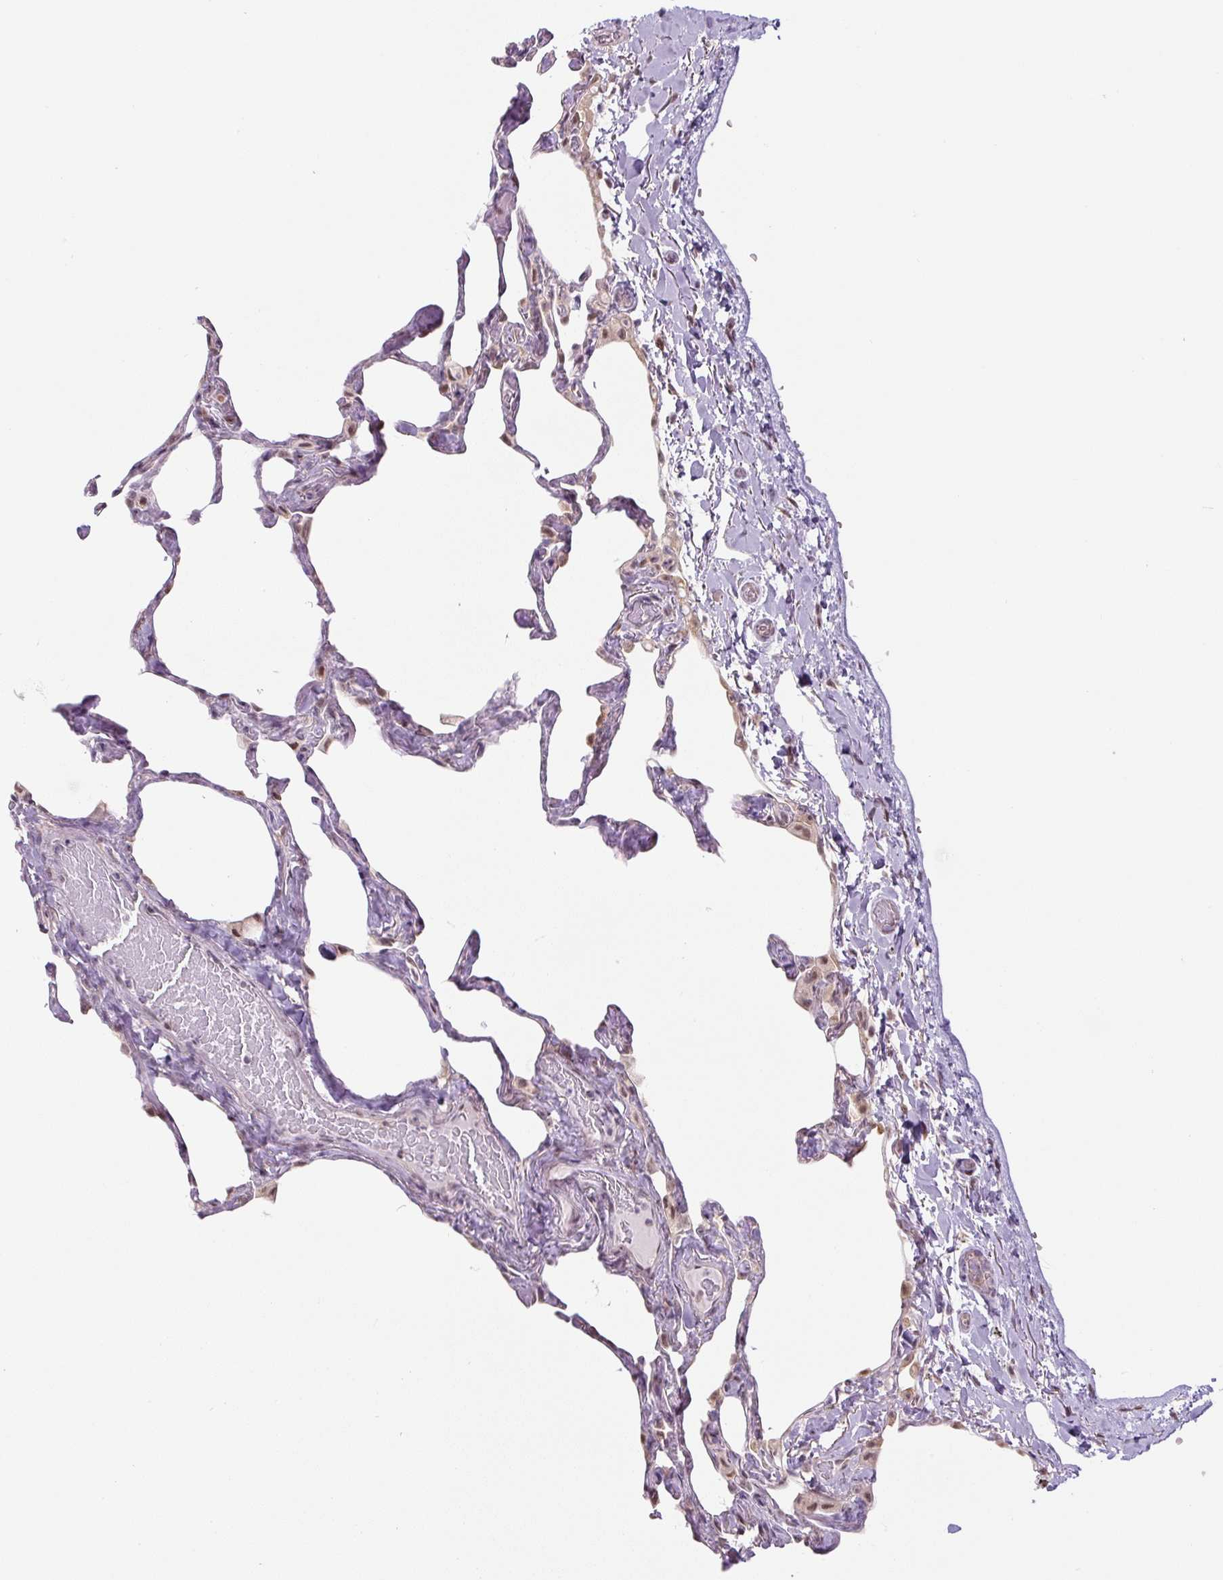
{"staining": {"intensity": "moderate", "quantity": "<25%", "location": "nuclear"}, "tissue": "lung", "cell_type": "Alveolar cells", "image_type": "normal", "snomed": [{"axis": "morphology", "description": "Normal tissue, NOS"}, {"axis": "topography", "description": "Lung"}], "caption": "This is an image of immunohistochemistry staining of benign lung, which shows moderate expression in the nuclear of alveolar cells.", "gene": "TCFL5", "patient": {"sex": "male", "age": 65}}